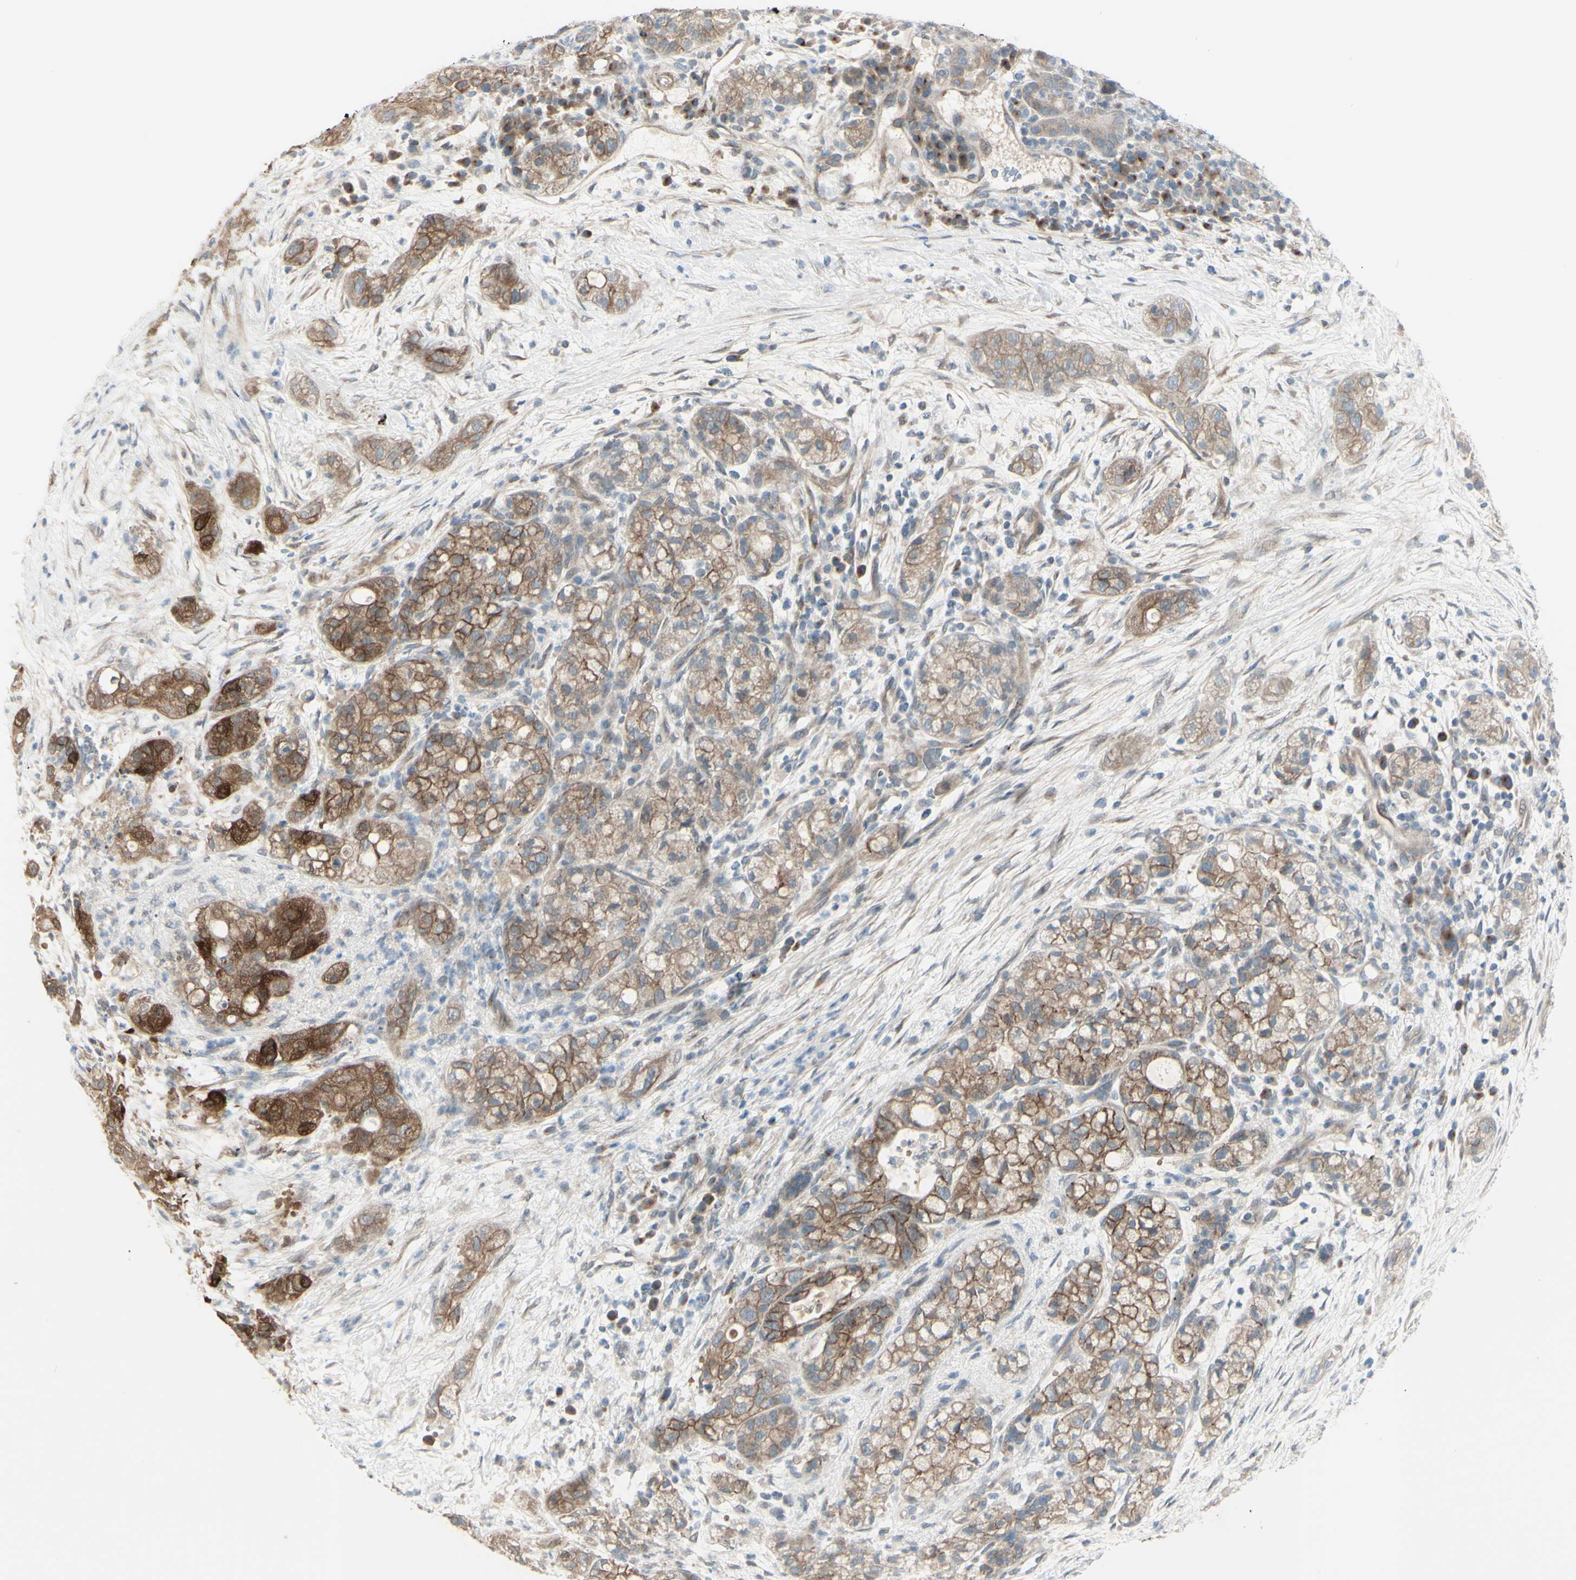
{"staining": {"intensity": "strong", "quantity": ">75%", "location": "cytoplasmic/membranous"}, "tissue": "pancreatic cancer", "cell_type": "Tumor cells", "image_type": "cancer", "snomed": [{"axis": "morphology", "description": "Adenocarcinoma, NOS"}, {"axis": "topography", "description": "Pancreas"}], "caption": "A photomicrograph showing strong cytoplasmic/membranous expression in approximately >75% of tumor cells in pancreatic cancer (adenocarcinoma), as visualized by brown immunohistochemical staining.", "gene": "LRRK1", "patient": {"sex": "female", "age": 78}}